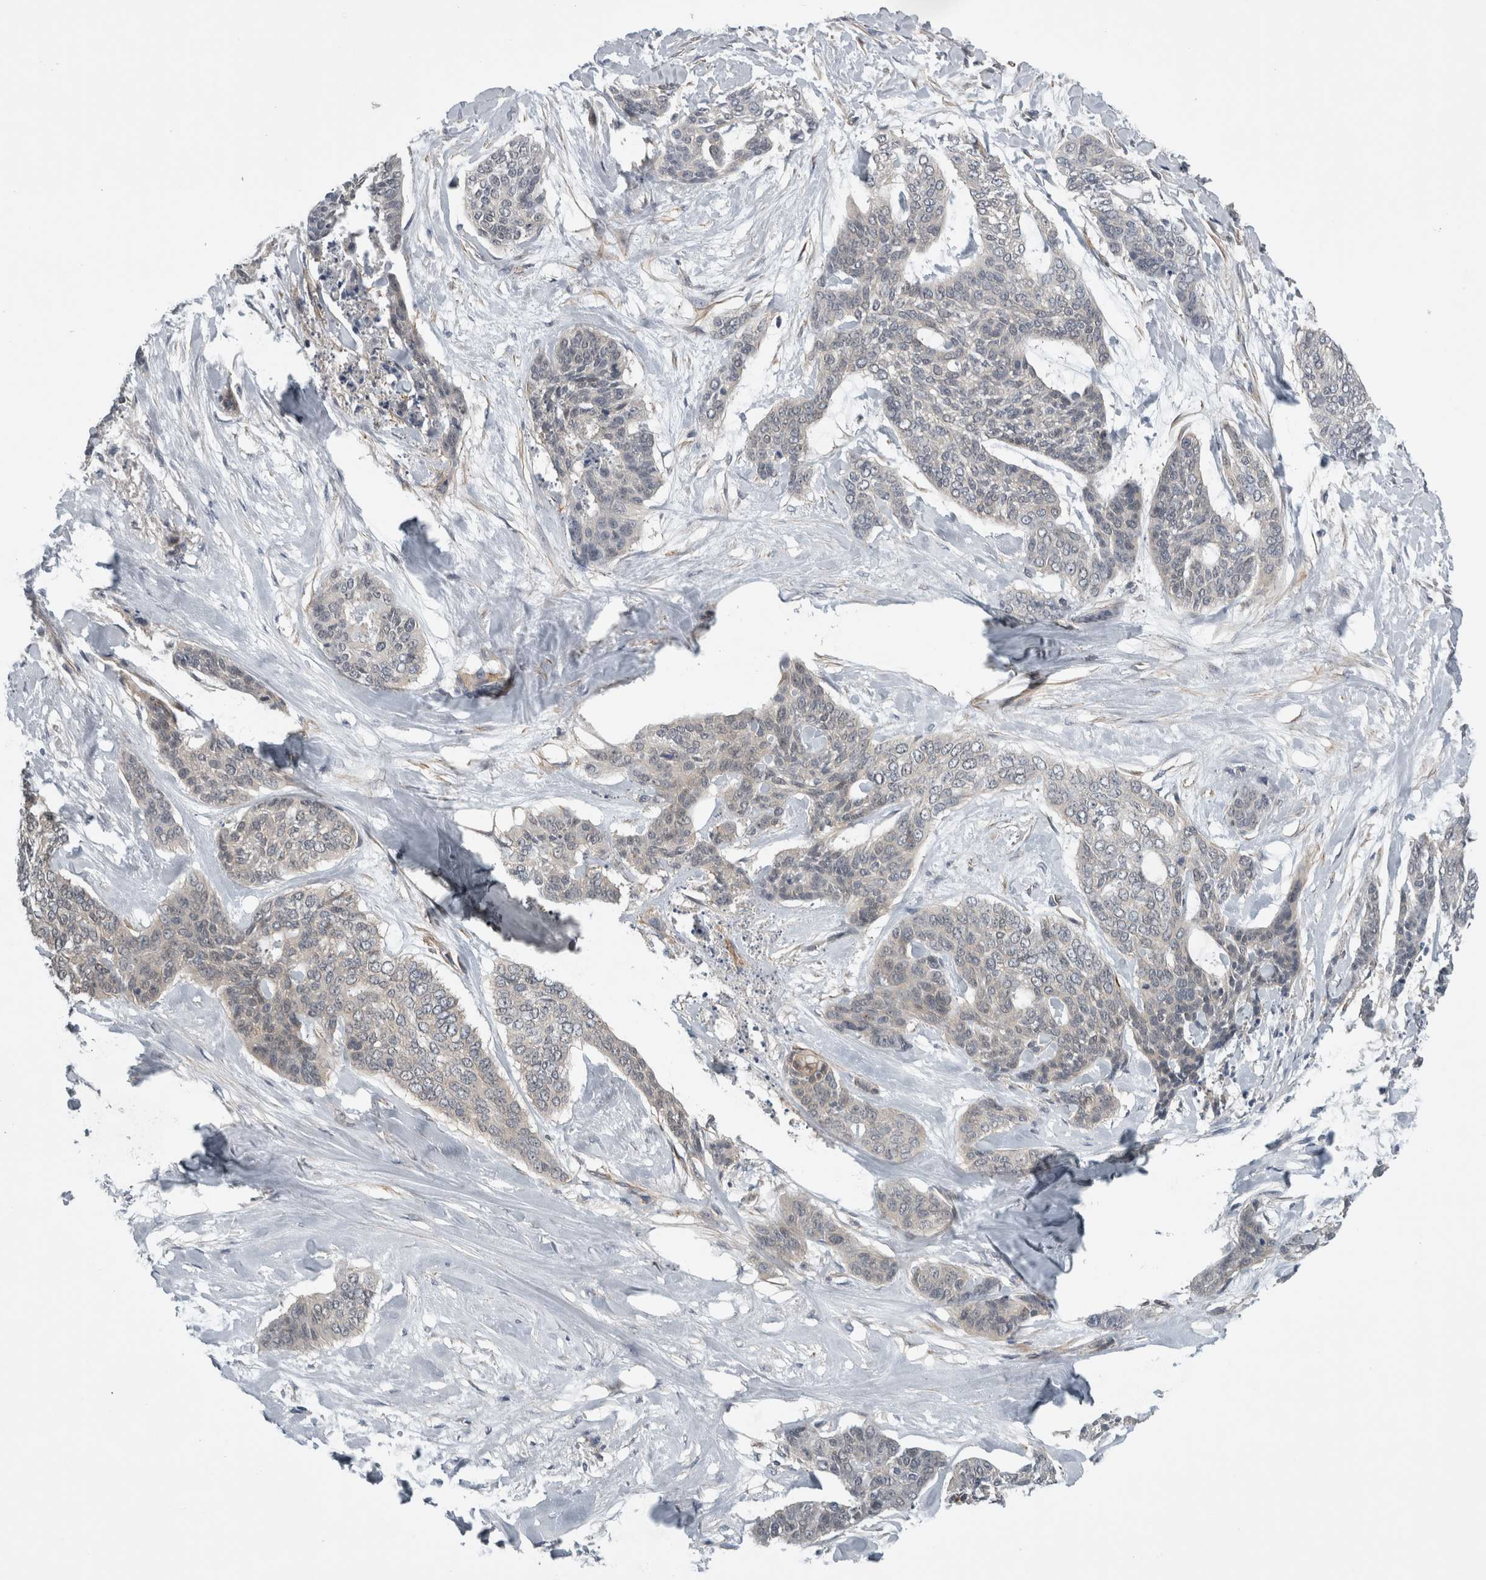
{"staining": {"intensity": "negative", "quantity": "none", "location": "none"}, "tissue": "skin cancer", "cell_type": "Tumor cells", "image_type": "cancer", "snomed": [{"axis": "morphology", "description": "Basal cell carcinoma"}, {"axis": "topography", "description": "Skin"}], "caption": "The immunohistochemistry (IHC) micrograph has no significant expression in tumor cells of skin cancer (basal cell carcinoma) tissue. (IHC, brightfield microscopy, high magnification).", "gene": "NAPRT", "patient": {"sex": "female", "age": 64}}